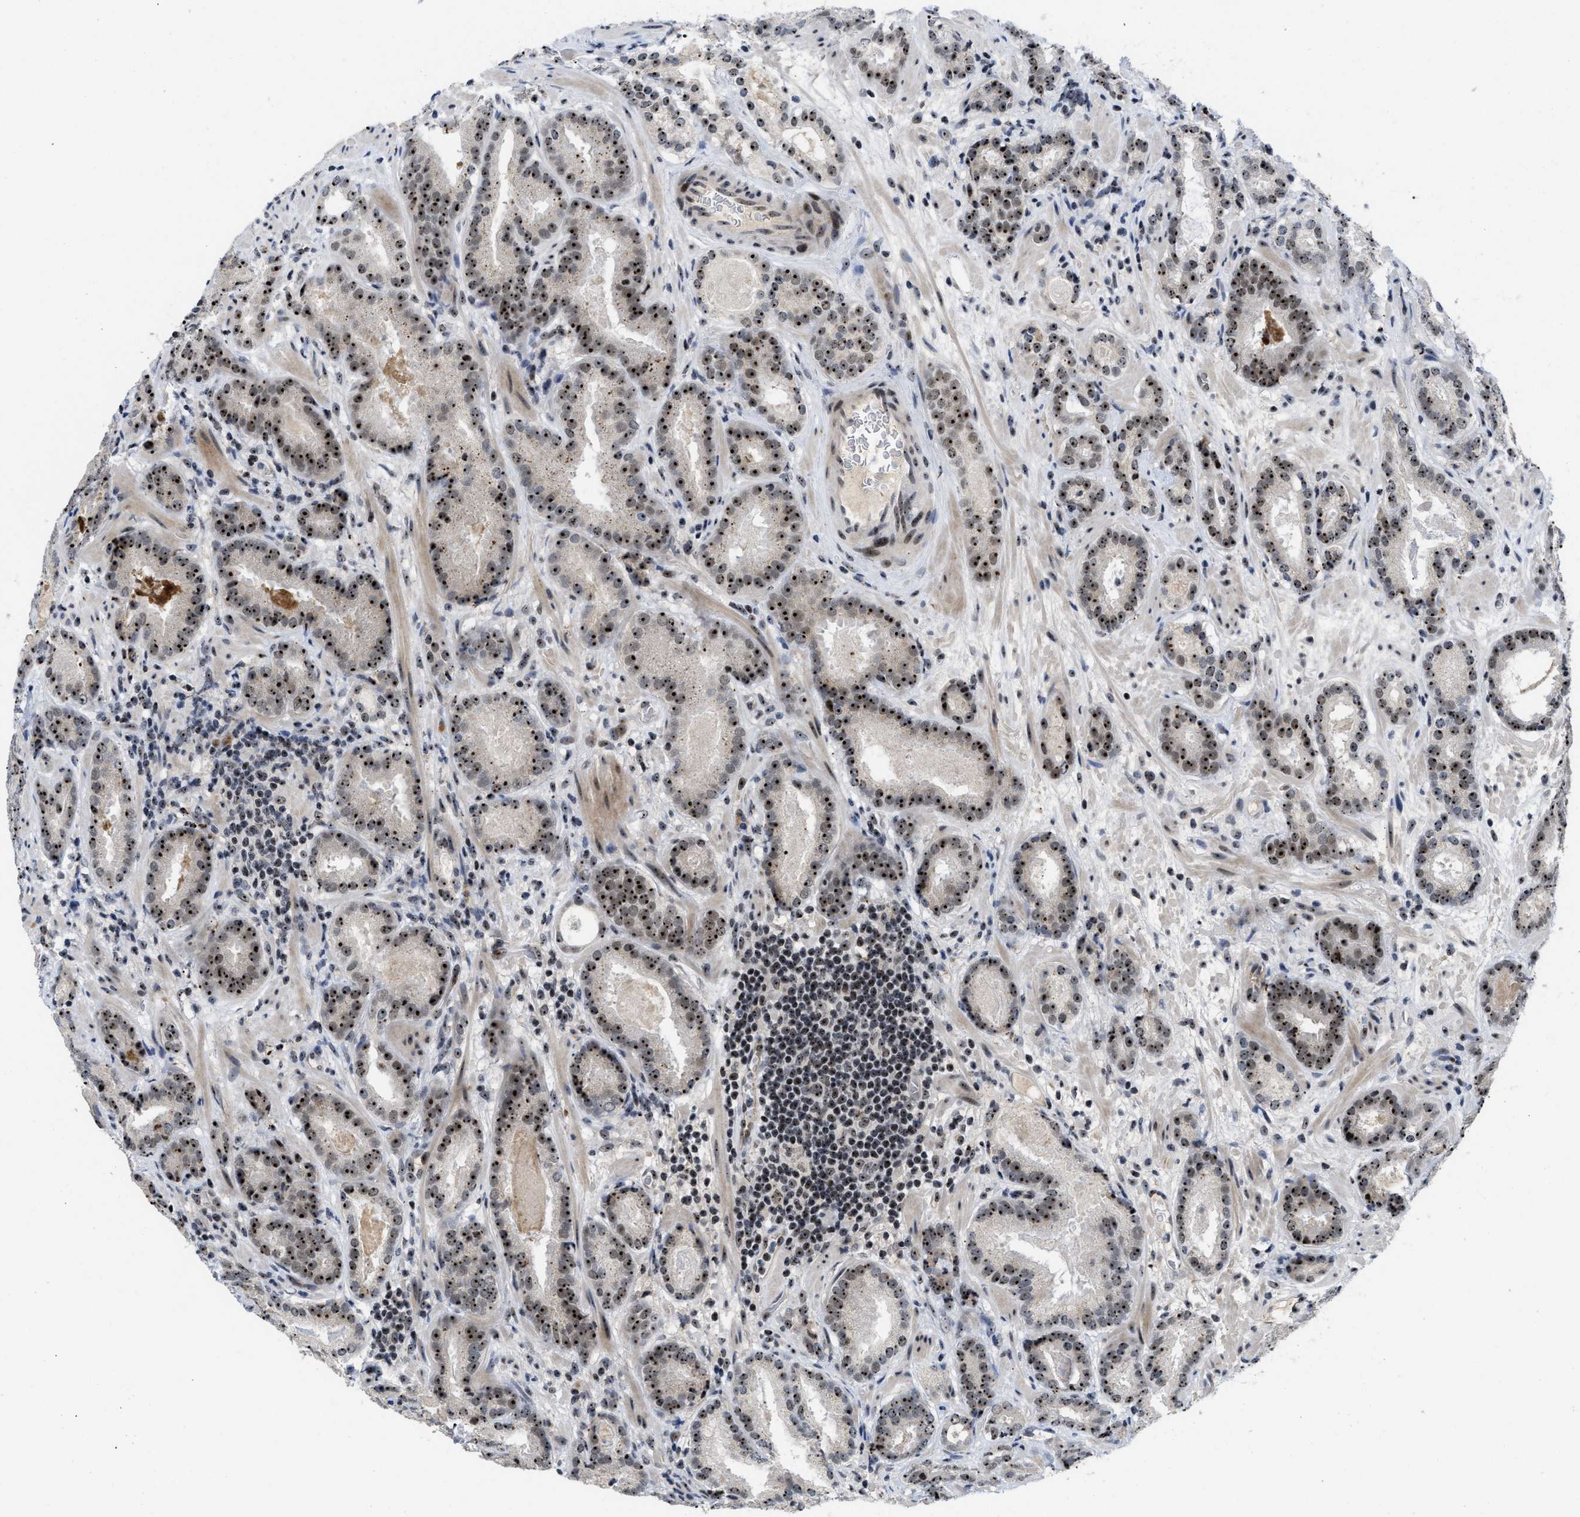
{"staining": {"intensity": "moderate", "quantity": "25%-75%", "location": "nuclear"}, "tissue": "prostate cancer", "cell_type": "Tumor cells", "image_type": "cancer", "snomed": [{"axis": "morphology", "description": "Adenocarcinoma, Low grade"}, {"axis": "topography", "description": "Prostate"}], "caption": "This image shows prostate cancer stained with immunohistochemistry to label a protein in brown. The nuclear of tumor cells show moderate positivity for the protein. Nuclei are counter-stained blue.", "gene": "NOP58", "patient": {"sex": "male", "age": 69}}